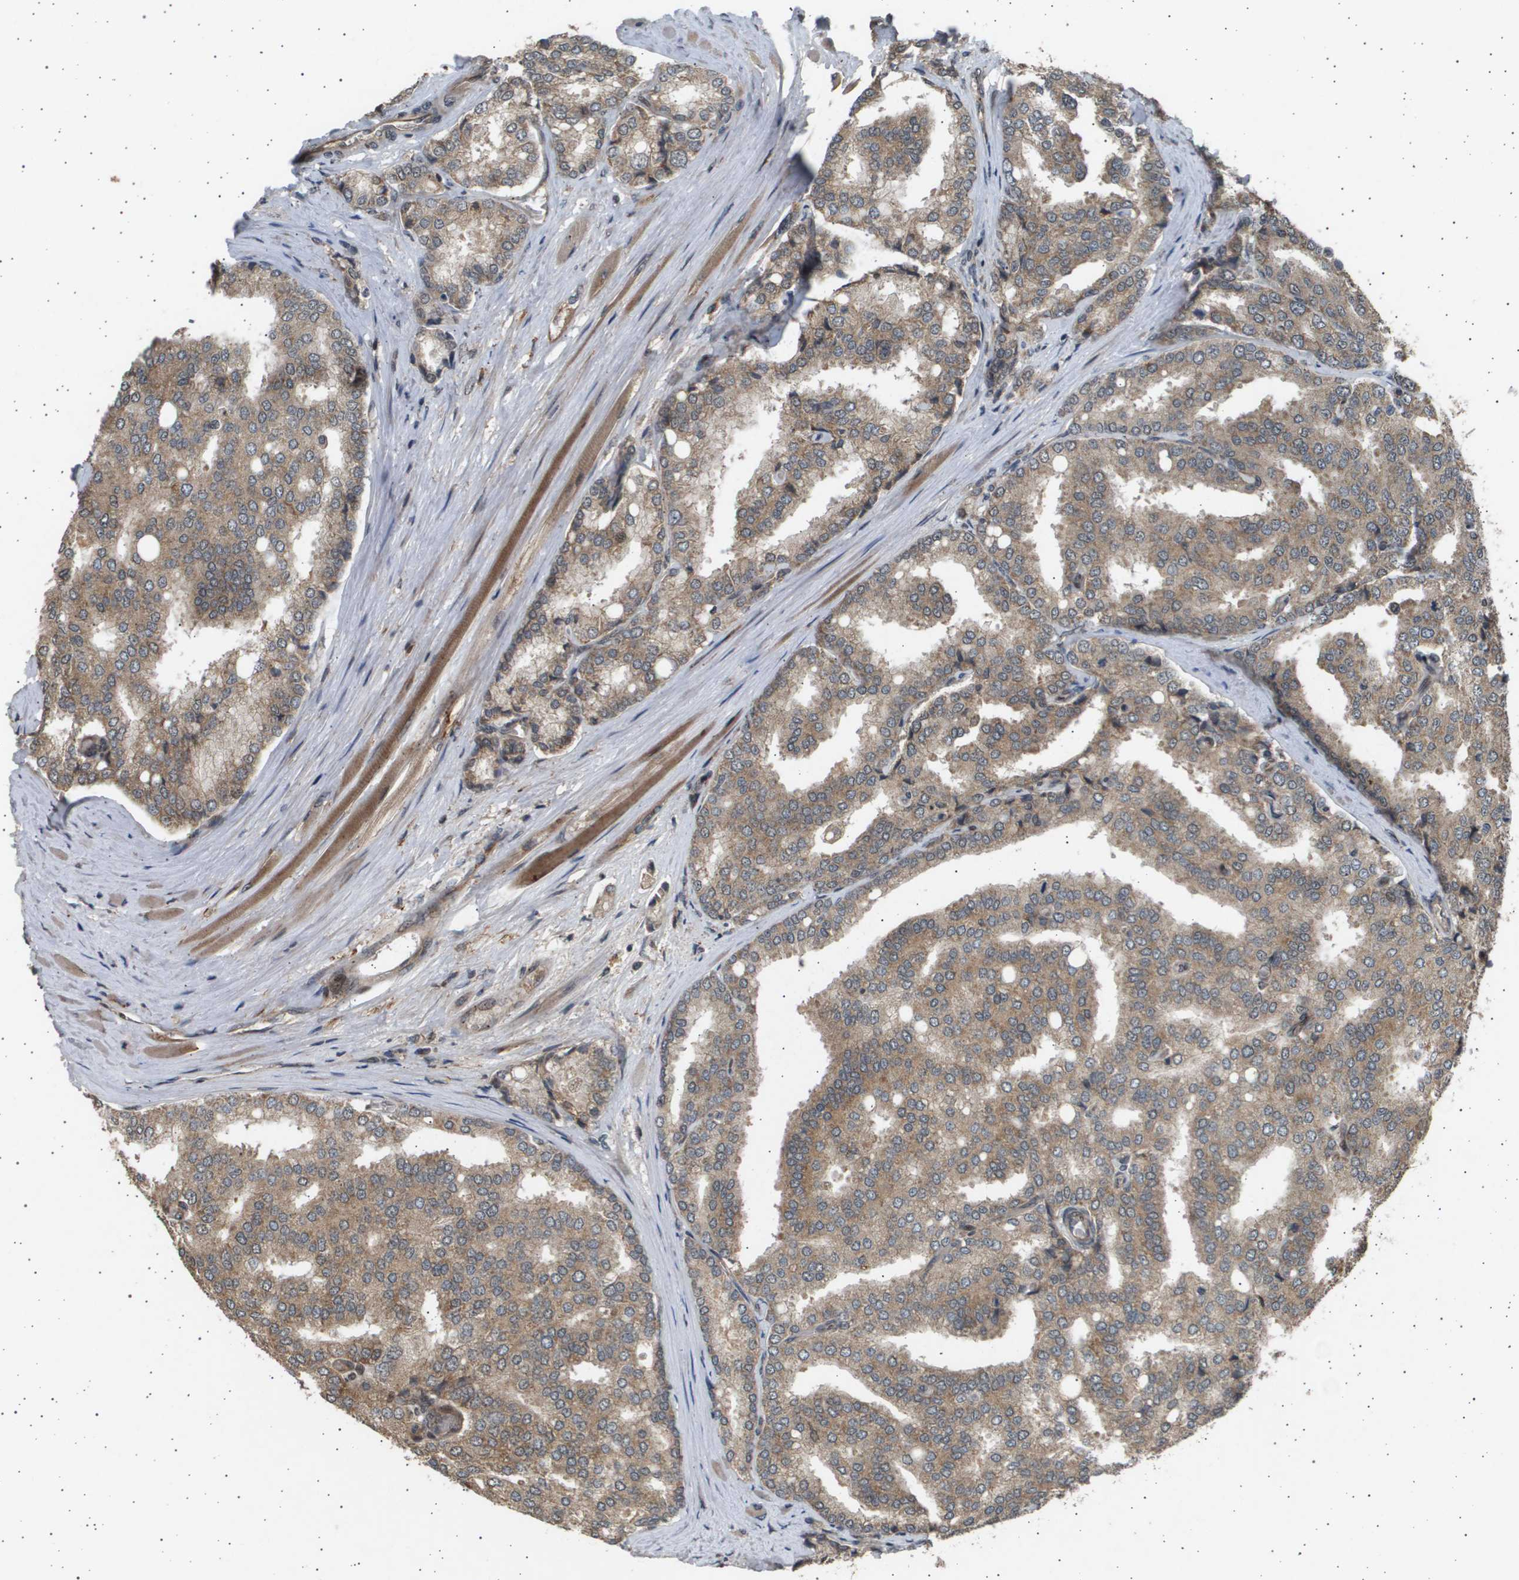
{"staining": {"intensity": "moderate", "quantity": ">75%", "location": "cytoplasmic/membranous"}, "tissue": "prostate cancer", "cell_type": "Tumor cells", "image_type": "cancer", "snomed": [{"axis": "morphology", "description": "Adenocarcinoma, High grade"}, {"axis": "topography", "description": "Prostate"}], "caption": "Immunohistochemical staining of prostate cancer exhibits medium levels of moderate cytoplasmic/membranous protein staining in approximately >75% of tumor cells.", "gene": "TNRC6A", "patient": {"sex": "male", "age": 50}}